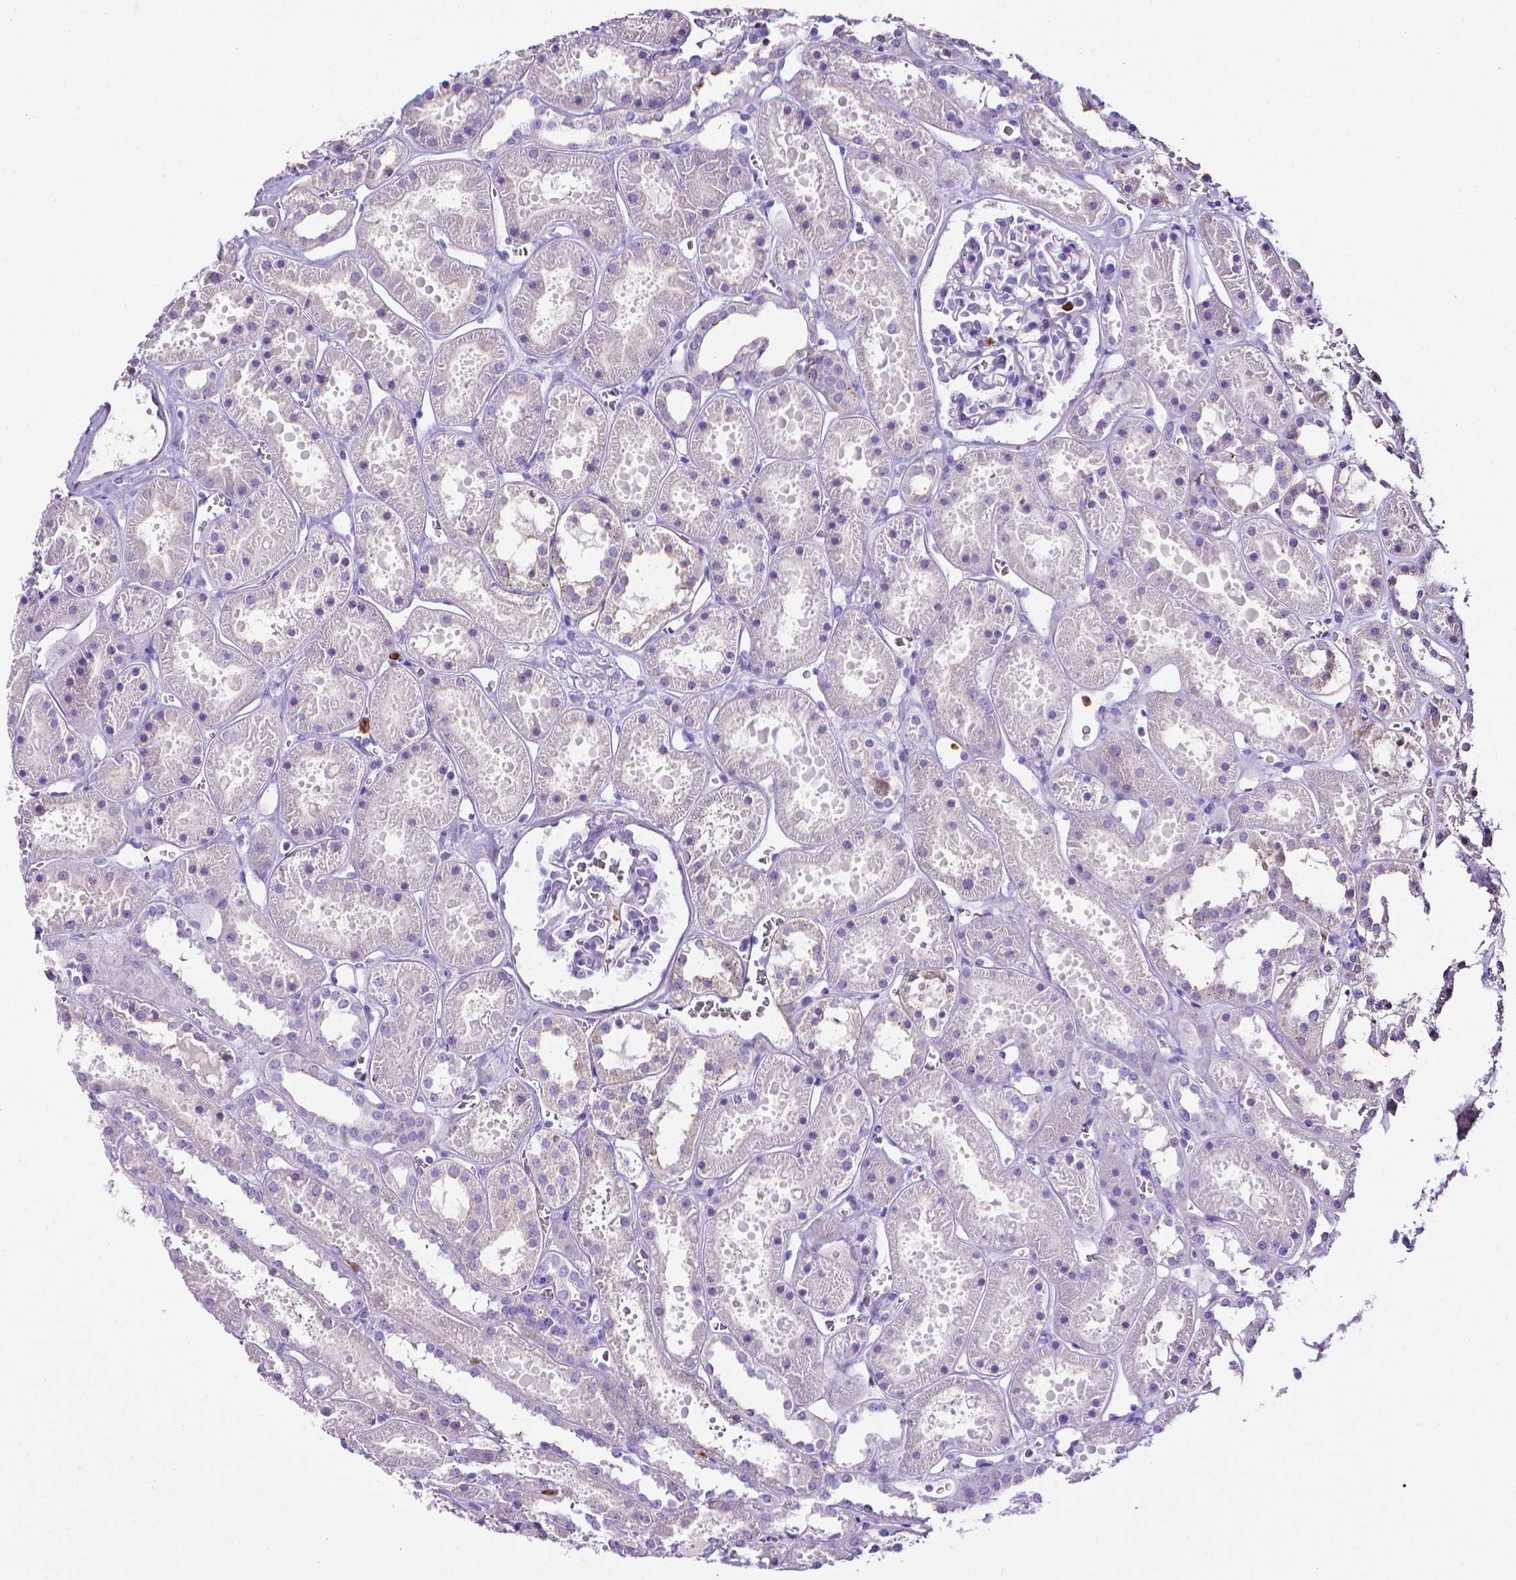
{"staining": {"intensity": "negative", "quantity": "none", "location": "none"}, "tissue": "kidney", "cell_type": "Cells in glomeruli", "image_type": "normal", "snomed": [{"axis": "morphology", "description": "Normal tissue, NOS"}, {"axis": "topography", "description": "Kidney"}], "caption": "Image shows no significant protein positivity in cells in glomeruli of benign kidney.", "gene": "MMP9", "patient": {"sex": "female", "age": 41}}